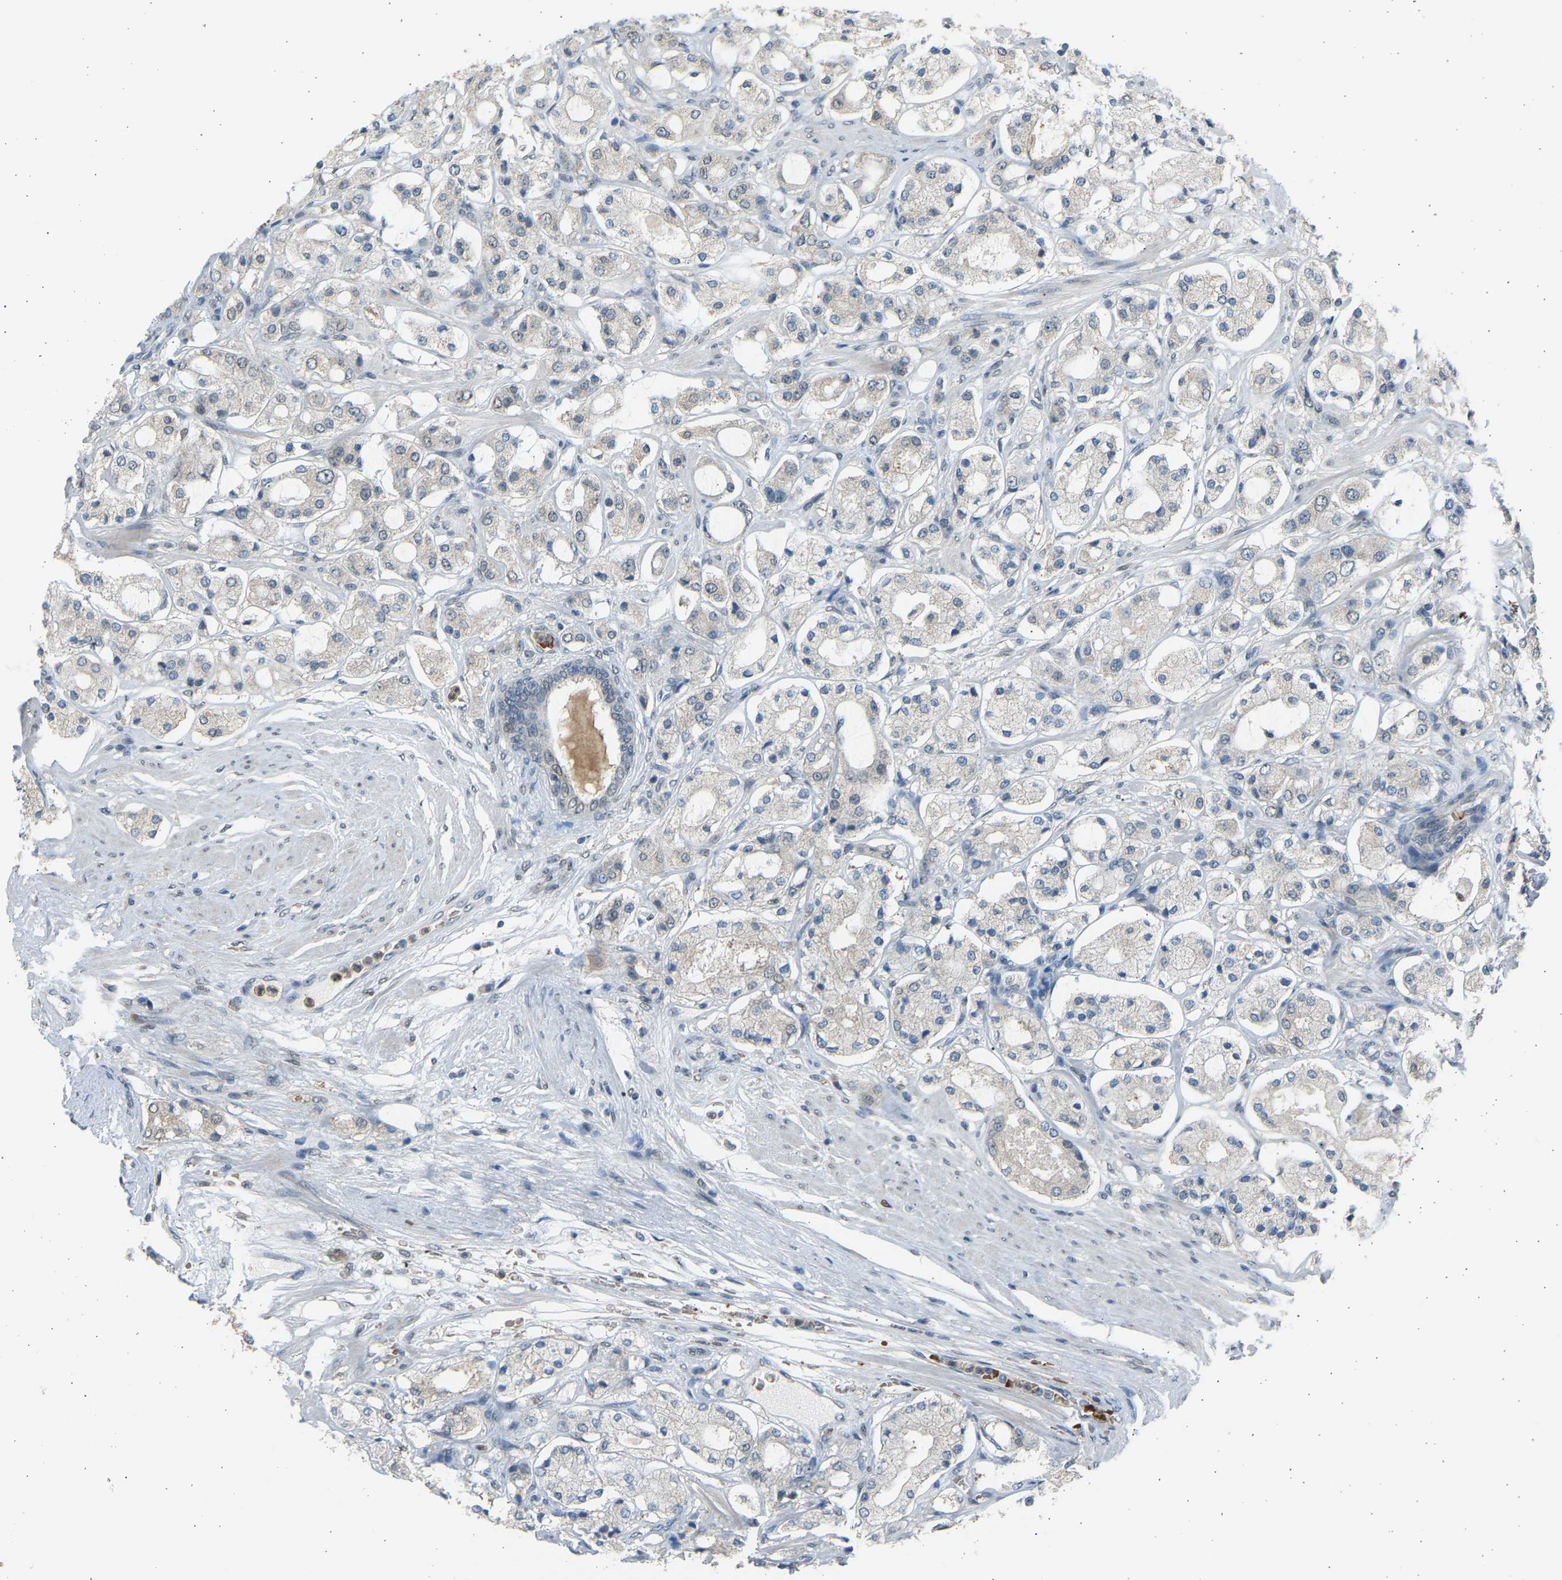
{"staining": {"intensity": "weak", "quantity": "25%-75%", "location": "cytoplasmic/membranous"}, "tissue": "prostate cancer", "cell_type": "Tumor cells", "image_type": "cancer", "snomed": [{"axis": "morphology", "description": "Adenocarcinoma, High grade"}, {"axis": "topography", "description": "Prostate"}], "caption": "The immunohistochemical stain labels weak cytoplasmic/membranous positivity in tumor cells of high-grade adenocarcinoma (prostate) tissue. The staining was performed using DAB, with brown indicating positive protein expression. Nuclei are stained blue with hematoxylin.", "gene": "BIRC2", "patient": {"sex": "male", "age": 65}}